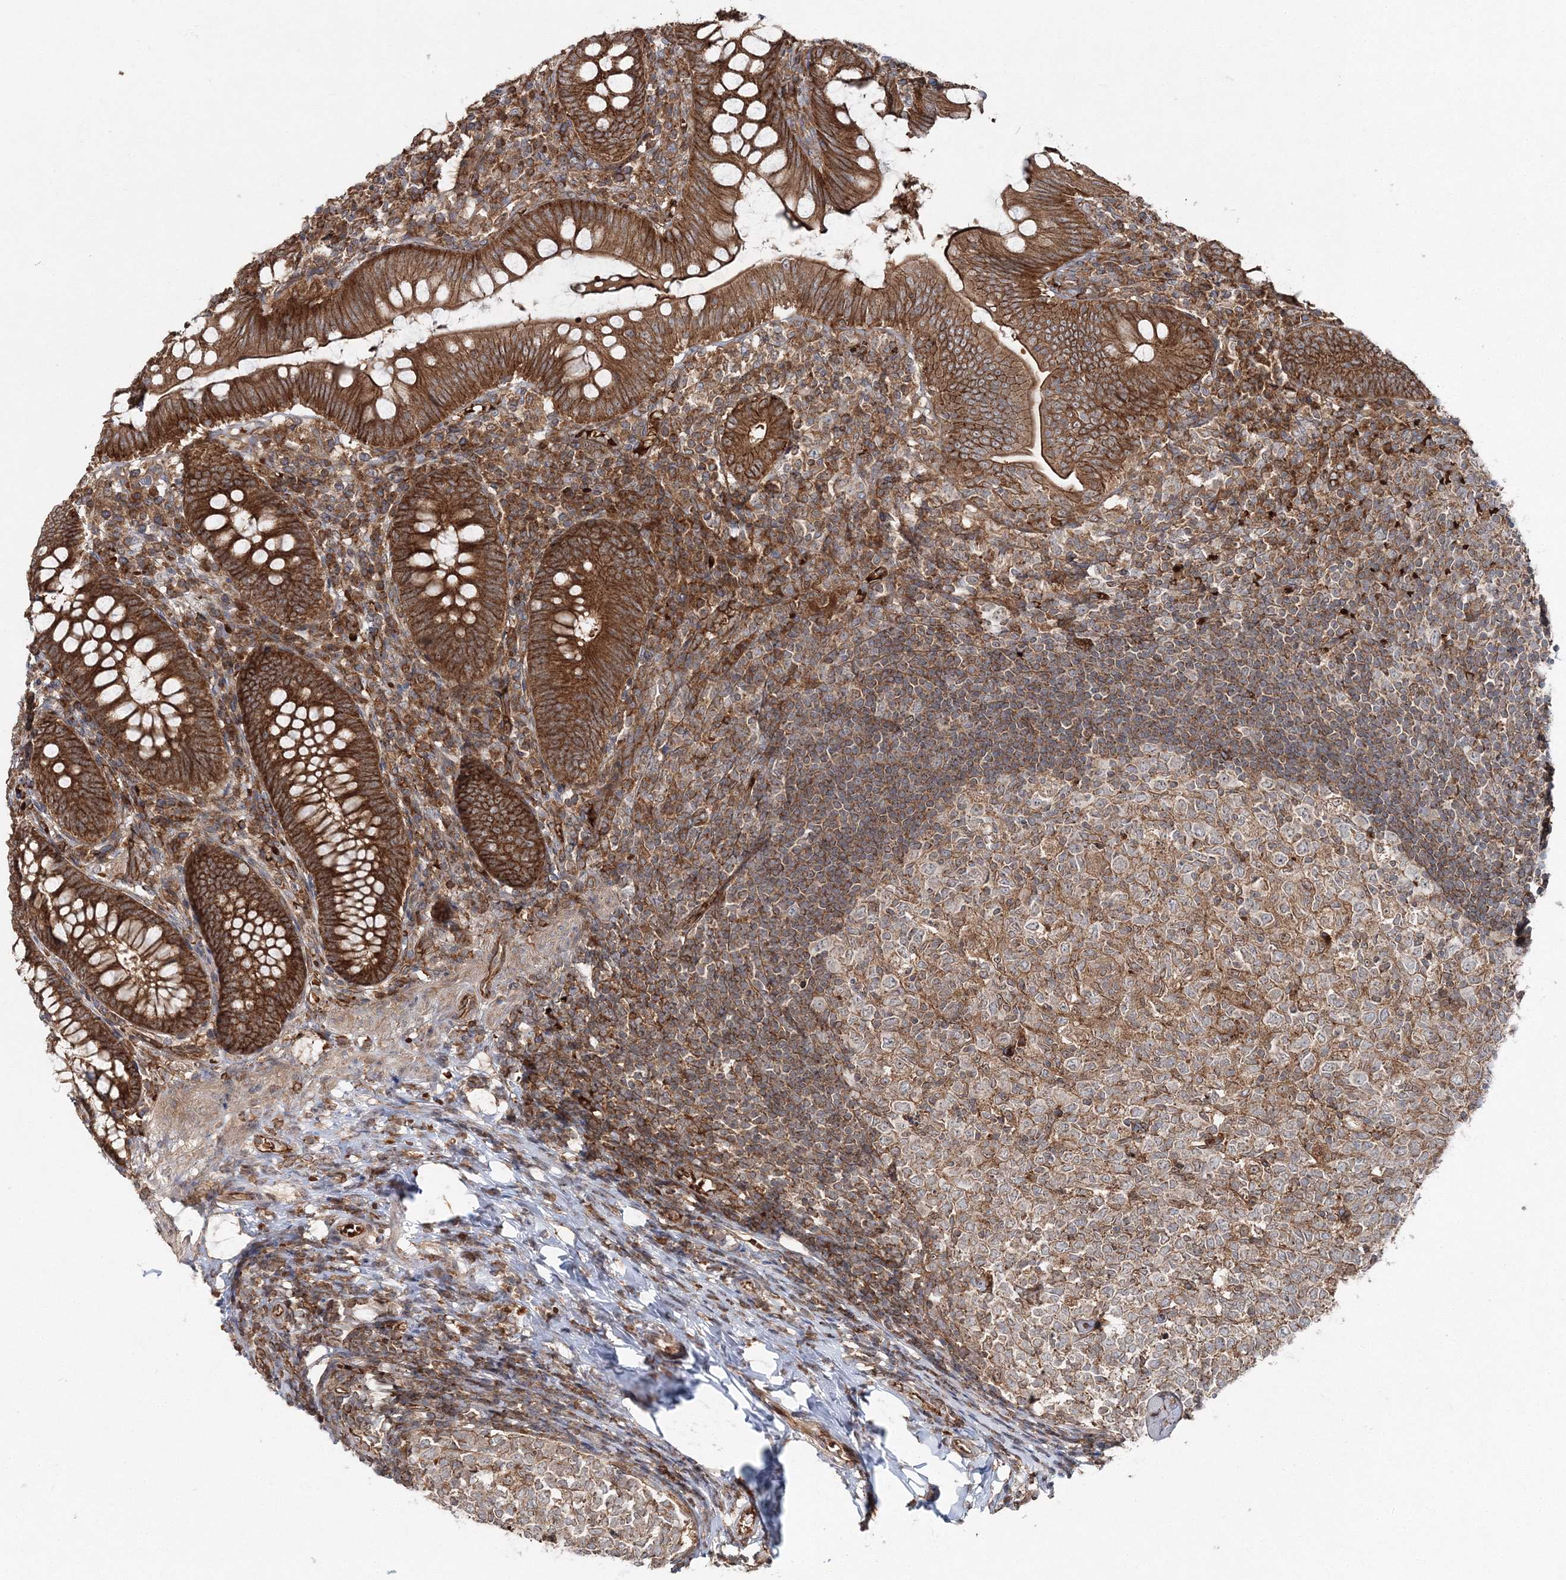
{"staining": {"intensity": "strong", "quantity": ">75%", "location": "cytoplasmic/membranous"}, "tissue": "appendix", "cell_type": "Glandular cells", "image_type": "normal", "snomed": [{"axis": "morphology", "description": "Normal tissue, NOS"}, {"axis": "topography", "description": "Appendix"}], "caption": "Immunohistochemical staining of normal appendix reveals strong cytoplasmic/membranous protein positivity in about >75% of glandular cells.", "gene": "PCBD2", "patient": {"sex": "male", "age": 14}}